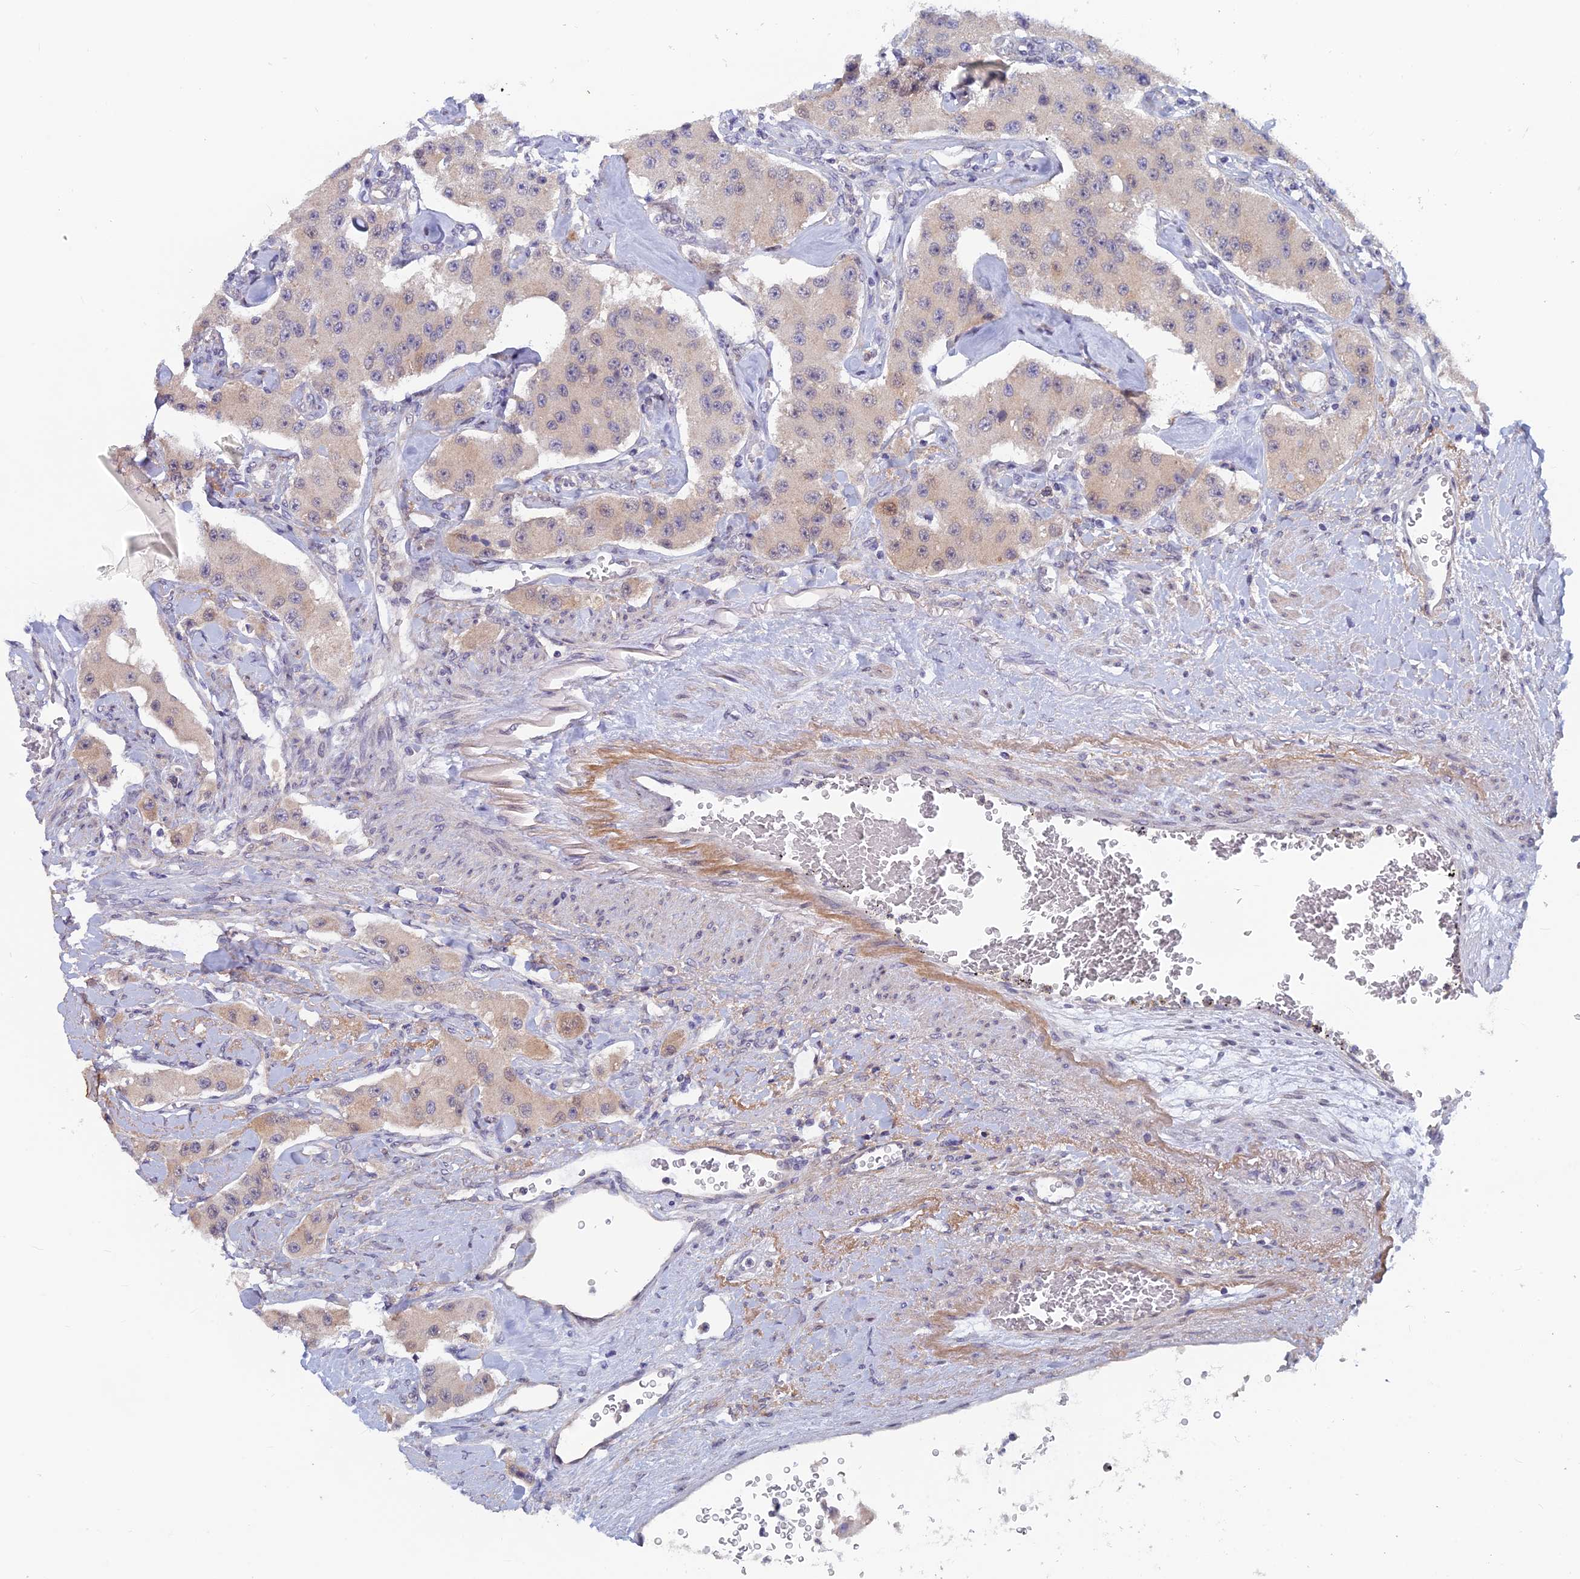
{"staining": {"intensity": "weak", "quantity": "<25%", "location": "cytoplasmic/membranous"}, "tissue": "carcinoid", "cell_type": "Tumor cells", "image_type": "cancer", "snomed": [{"axis": "morphology", "description": "Carcinoid, malignant, NOS"}, {"axis": "topography", "description": "Pancreas"}], "caption": "Malignant carcinoid stained for a protein using IHC shows no positivity tumor cells.", "gene": "SRA1", "patient": {"sex": "male", "age": 41}}